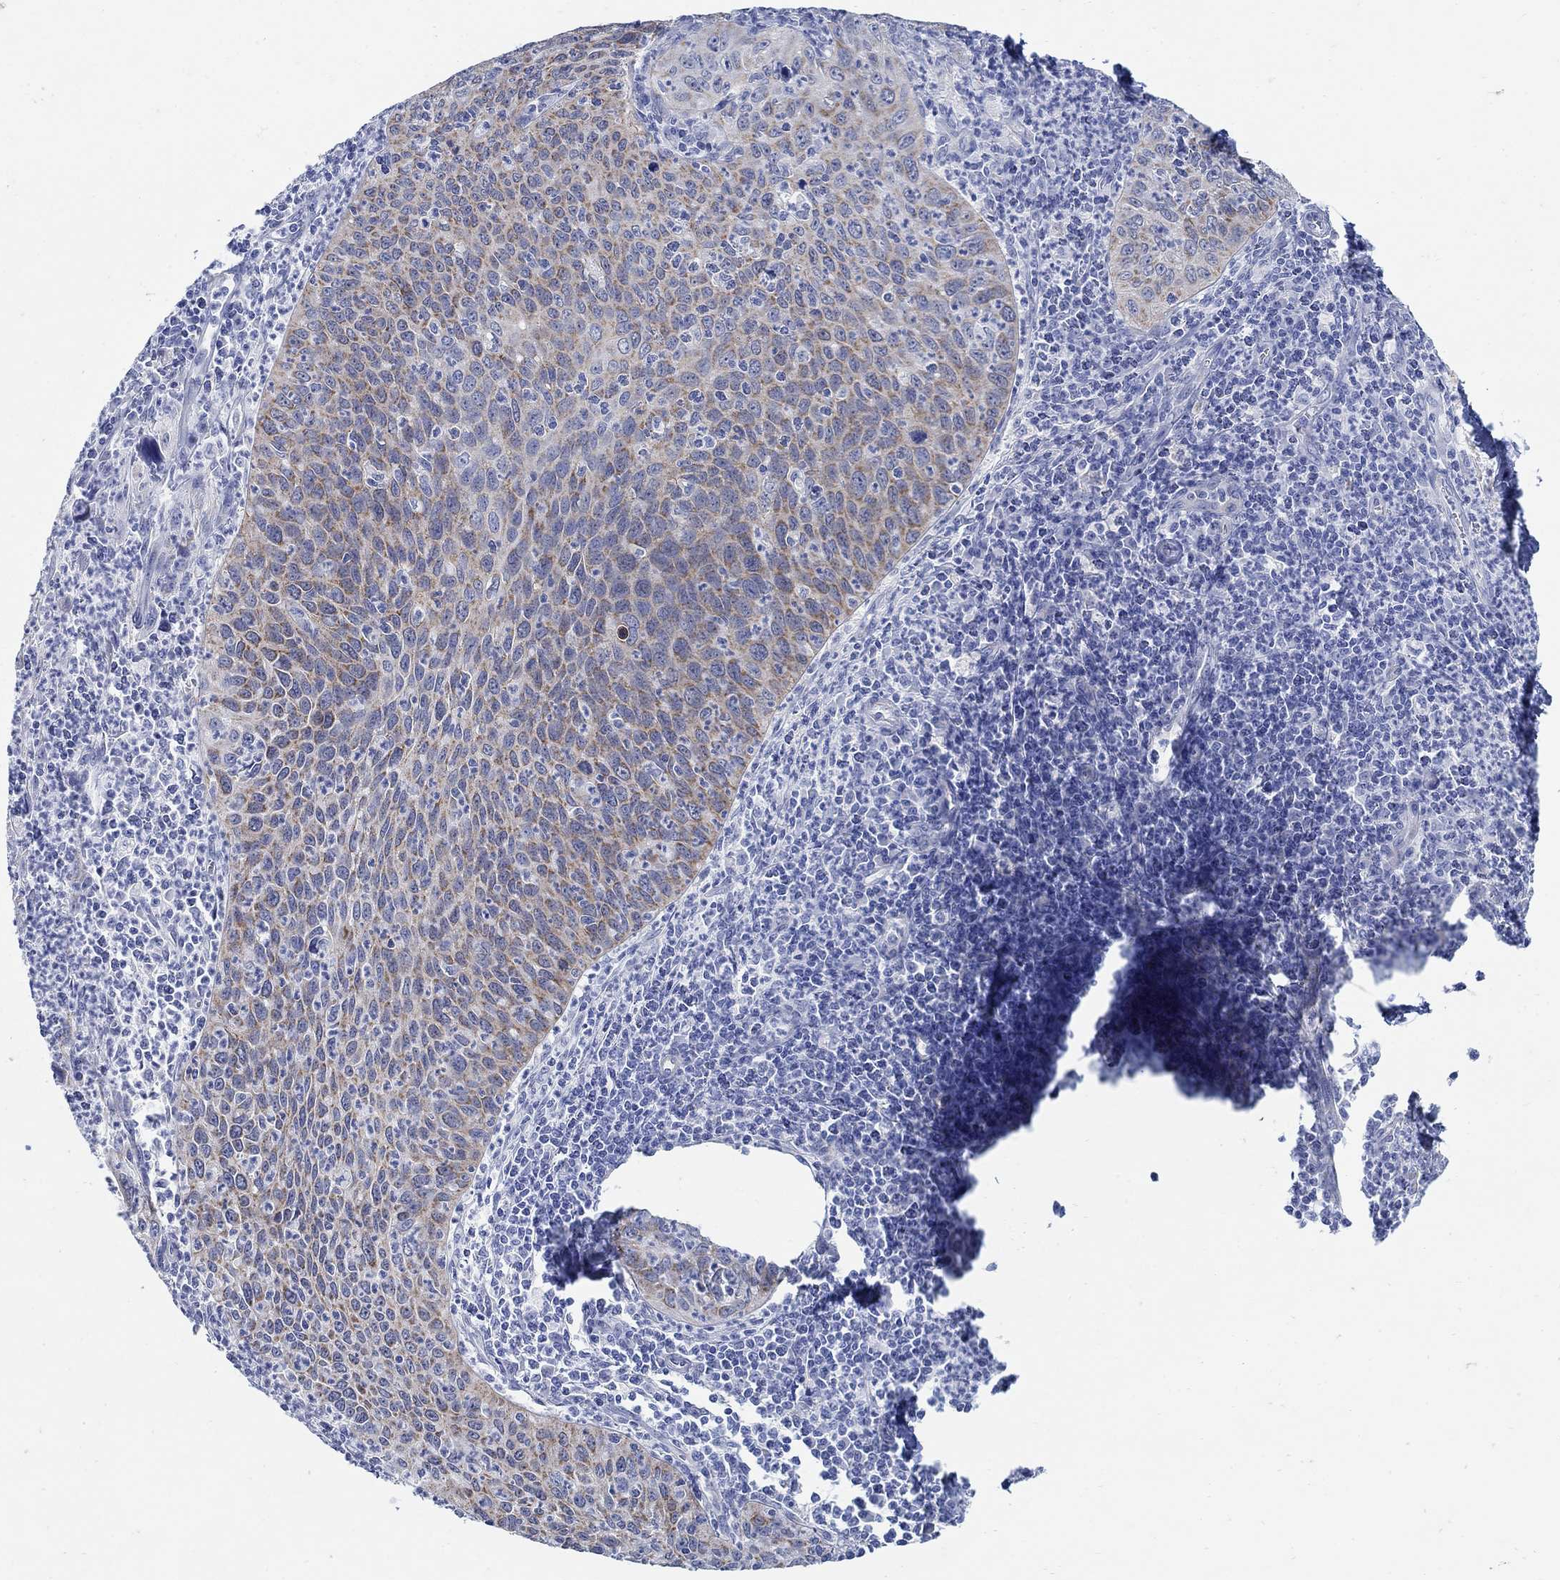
{"staining": {"intensity": "moderate", "quantity": "25%-75%", "location": "cytoplasmic/membranous"}, "tissue": "cervical cancer", "cell_type": "Tumor cells", "image_type": "cancer", "snomed": [{"axis": "morphology", "description": "Squamous cell carcinoma, NOS"}, {"axis": "topography", "description": "Cervix"}], "caption": "This is a histology image of IHC staining of cervical cancer, which shows moderate expression in the cytoplasmic/membranous of tumor cells.", "gene": "ZDHHC14", "patient": {"sex": "female", "age": 26}}